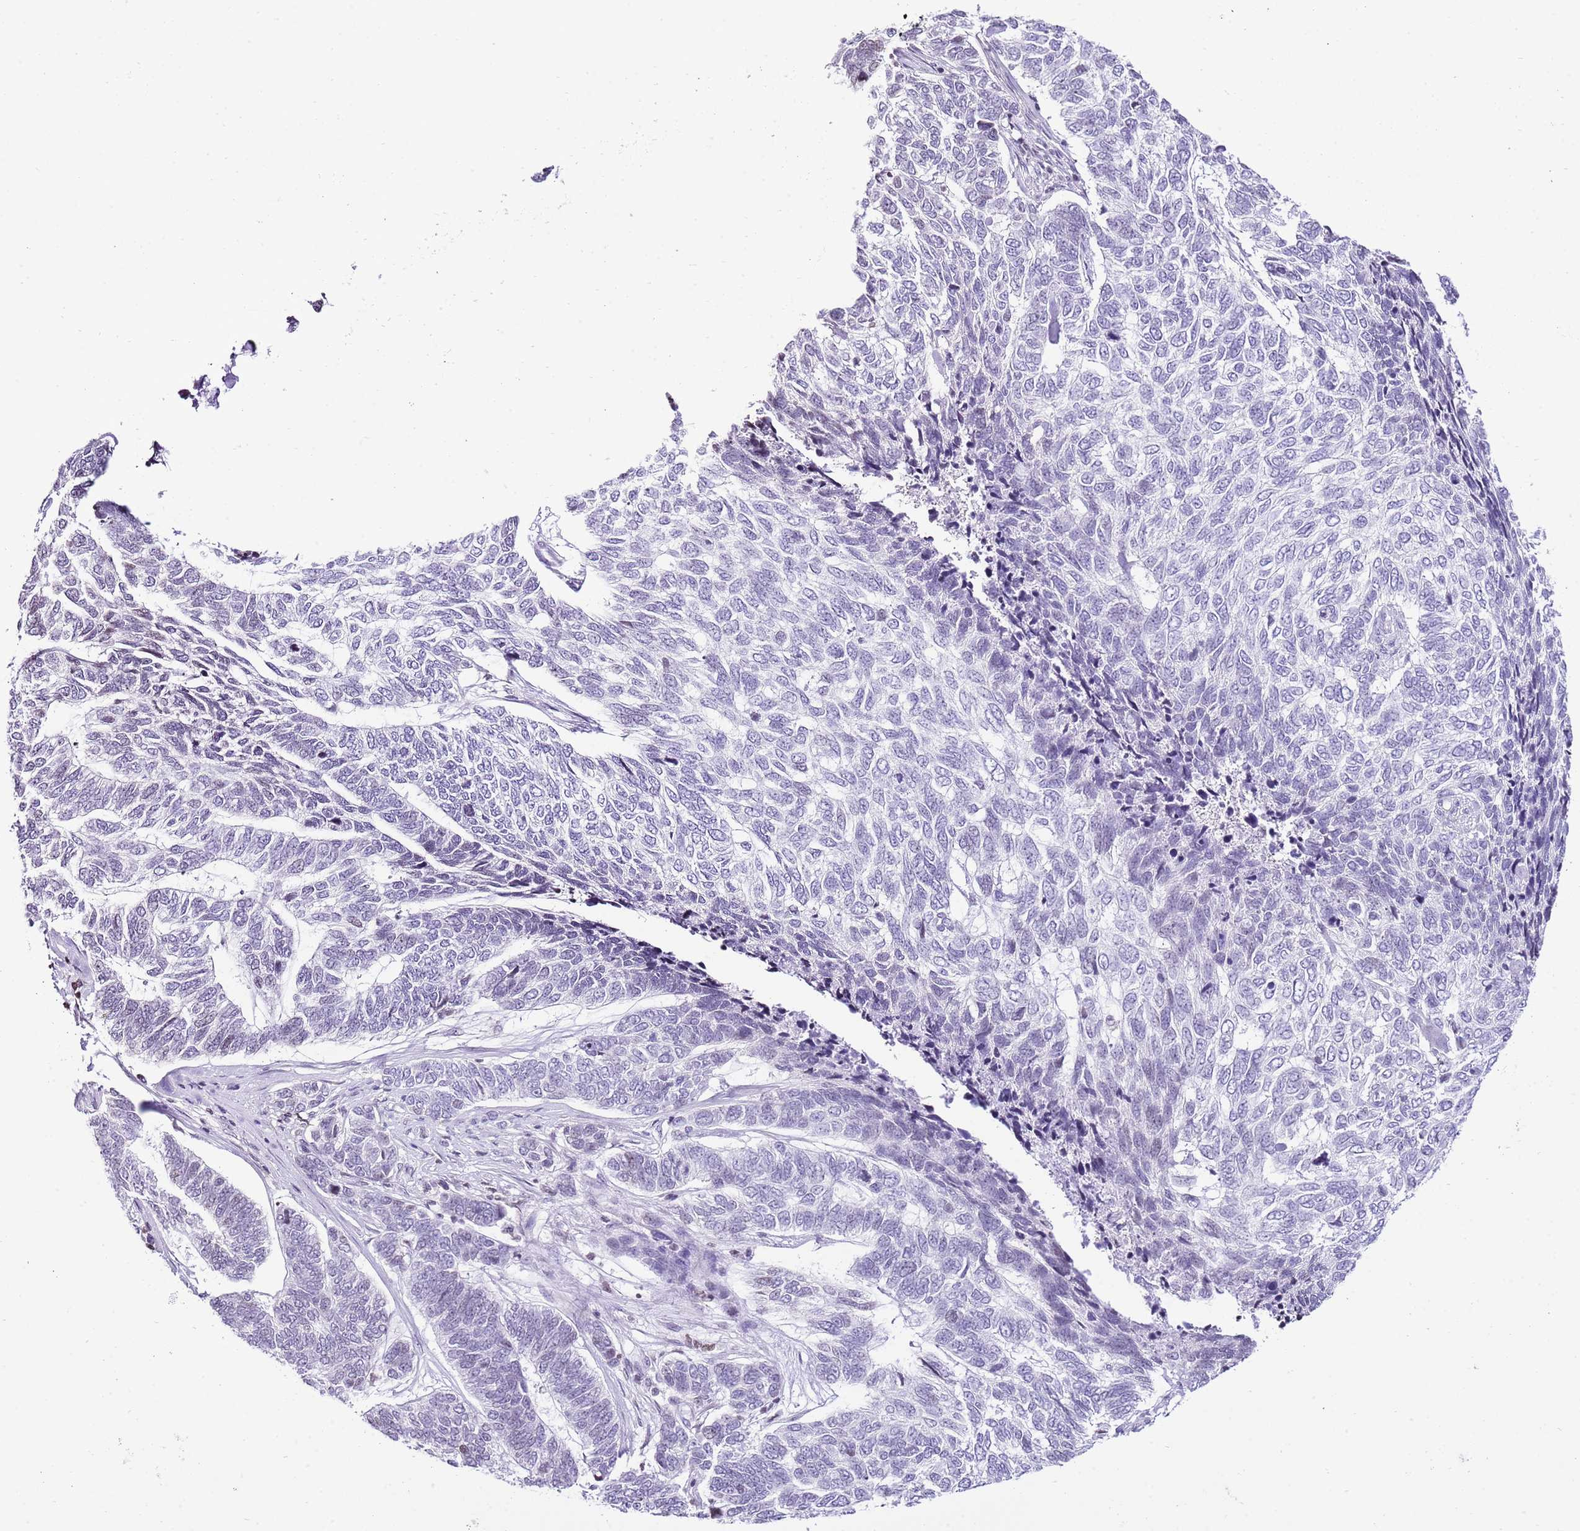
{"staining": {"intensity": "negative", "quantity": "none", "location": "none"}, "tissue": "skin cancer", "cell_type": "Tumor cells", "image_type": "cancer", "snomed": [{"axis": "morphology", "description": "Basal cell carcinoma"}, {"axis": "topography", "description": "Skin"}], "caption": "An image of basal cell carcinoma (skin) stained for a protein demonstrates no brown staining in tumor cells.", "gene": "PRR15", "patient": {"sex": "female", "age": 65}}